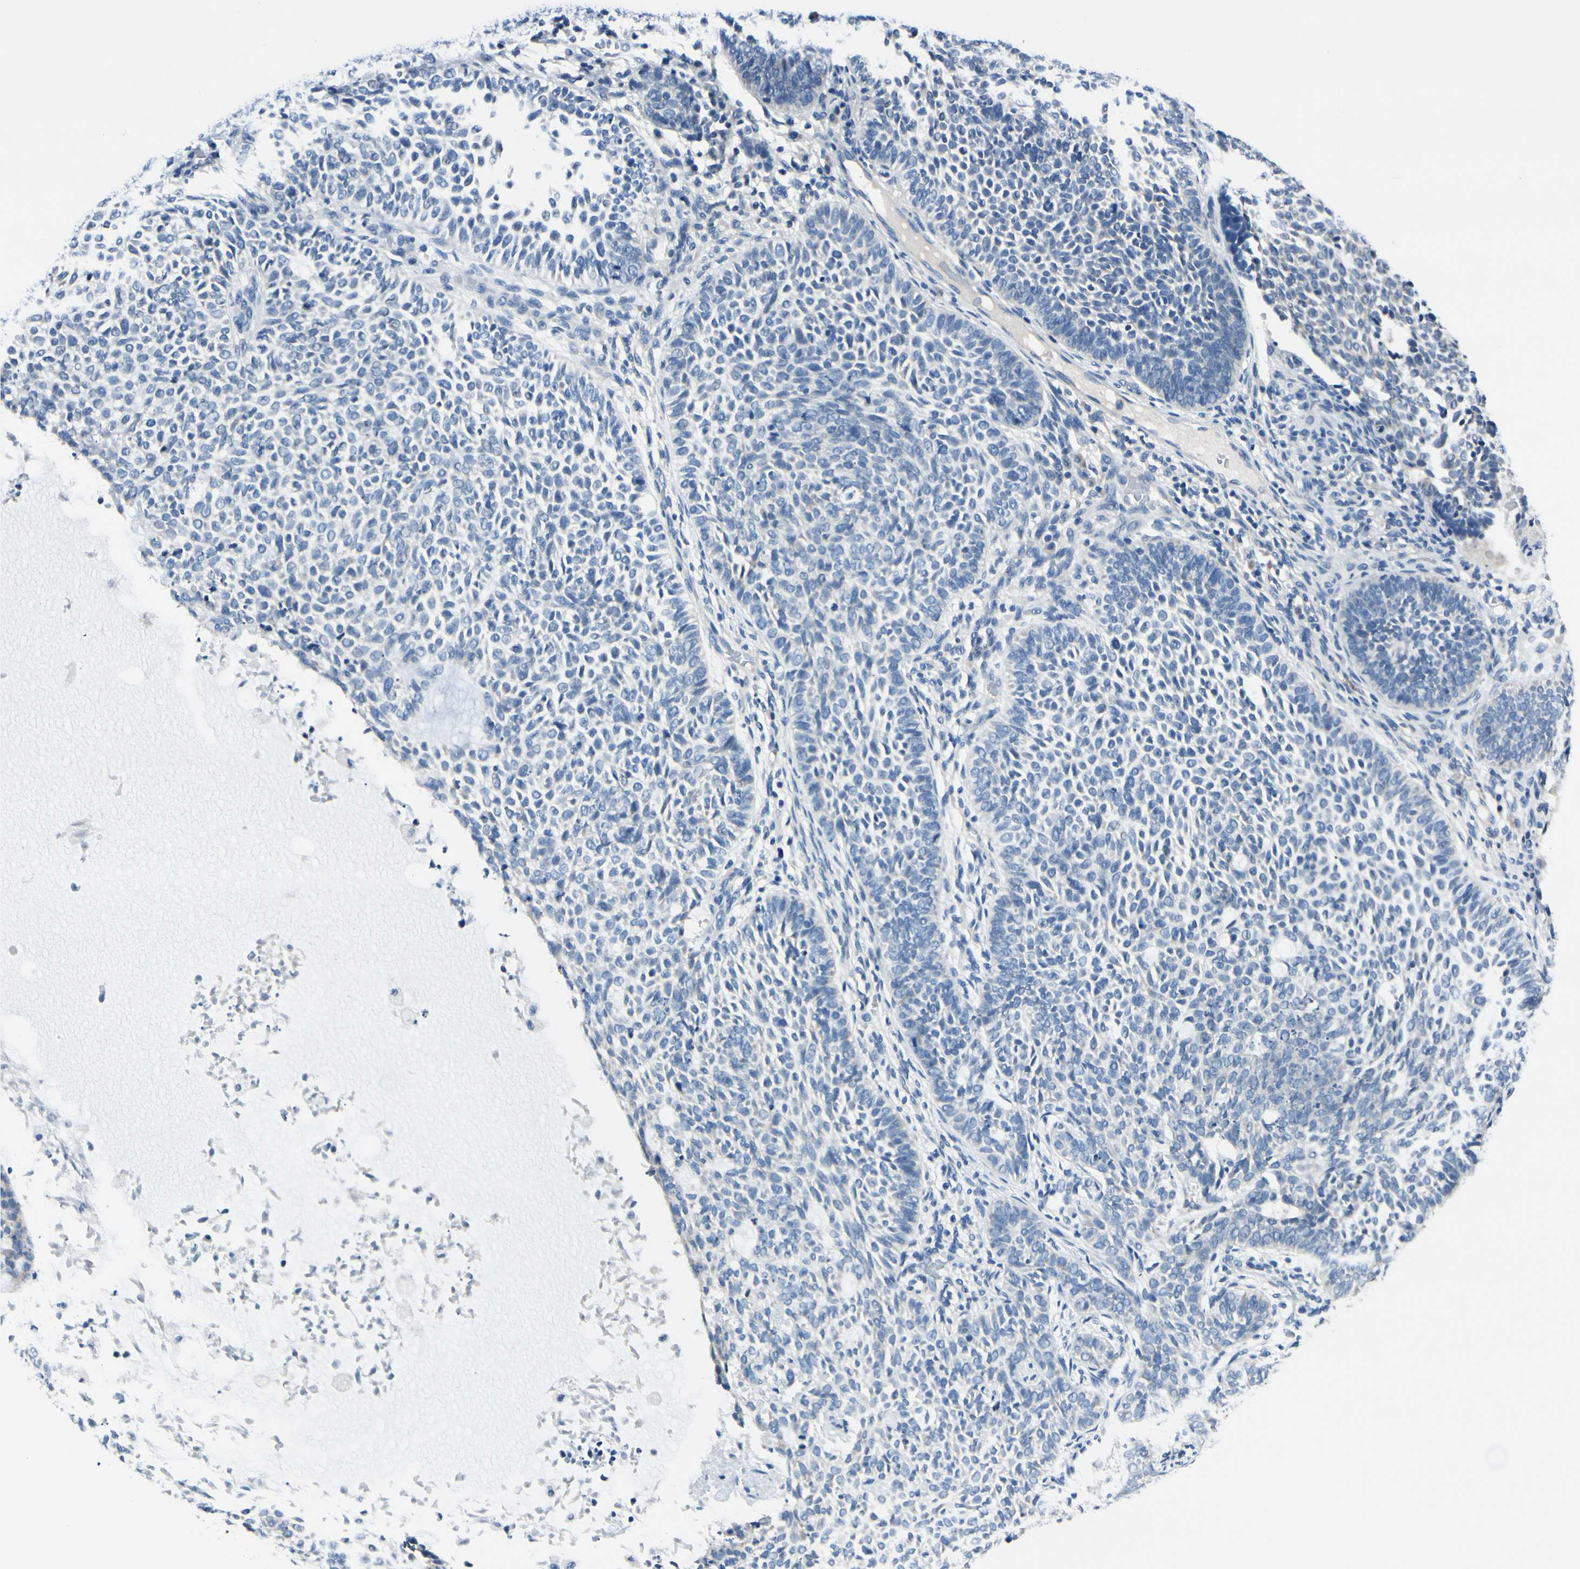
{"staining": {"intensity": "negative", "quantity": "none", "location": "none"}, "tissue": "skin cancer", "cell_type": "Tumor cells", "image_type": "cancer", "snomed": [{"axis": "morphology", "description": "Basal cell carcinoma"}, {"axis": "topography", "description": "Skin"}], "caption": "Immunohistochemistry histopathology image of skin cancer (basal cell carcinoma) stained for a protein (brown), which reveals no expression in tumor cells.", "gene": "PEBP1", "patient": {"sex": "male", "age": 87}}